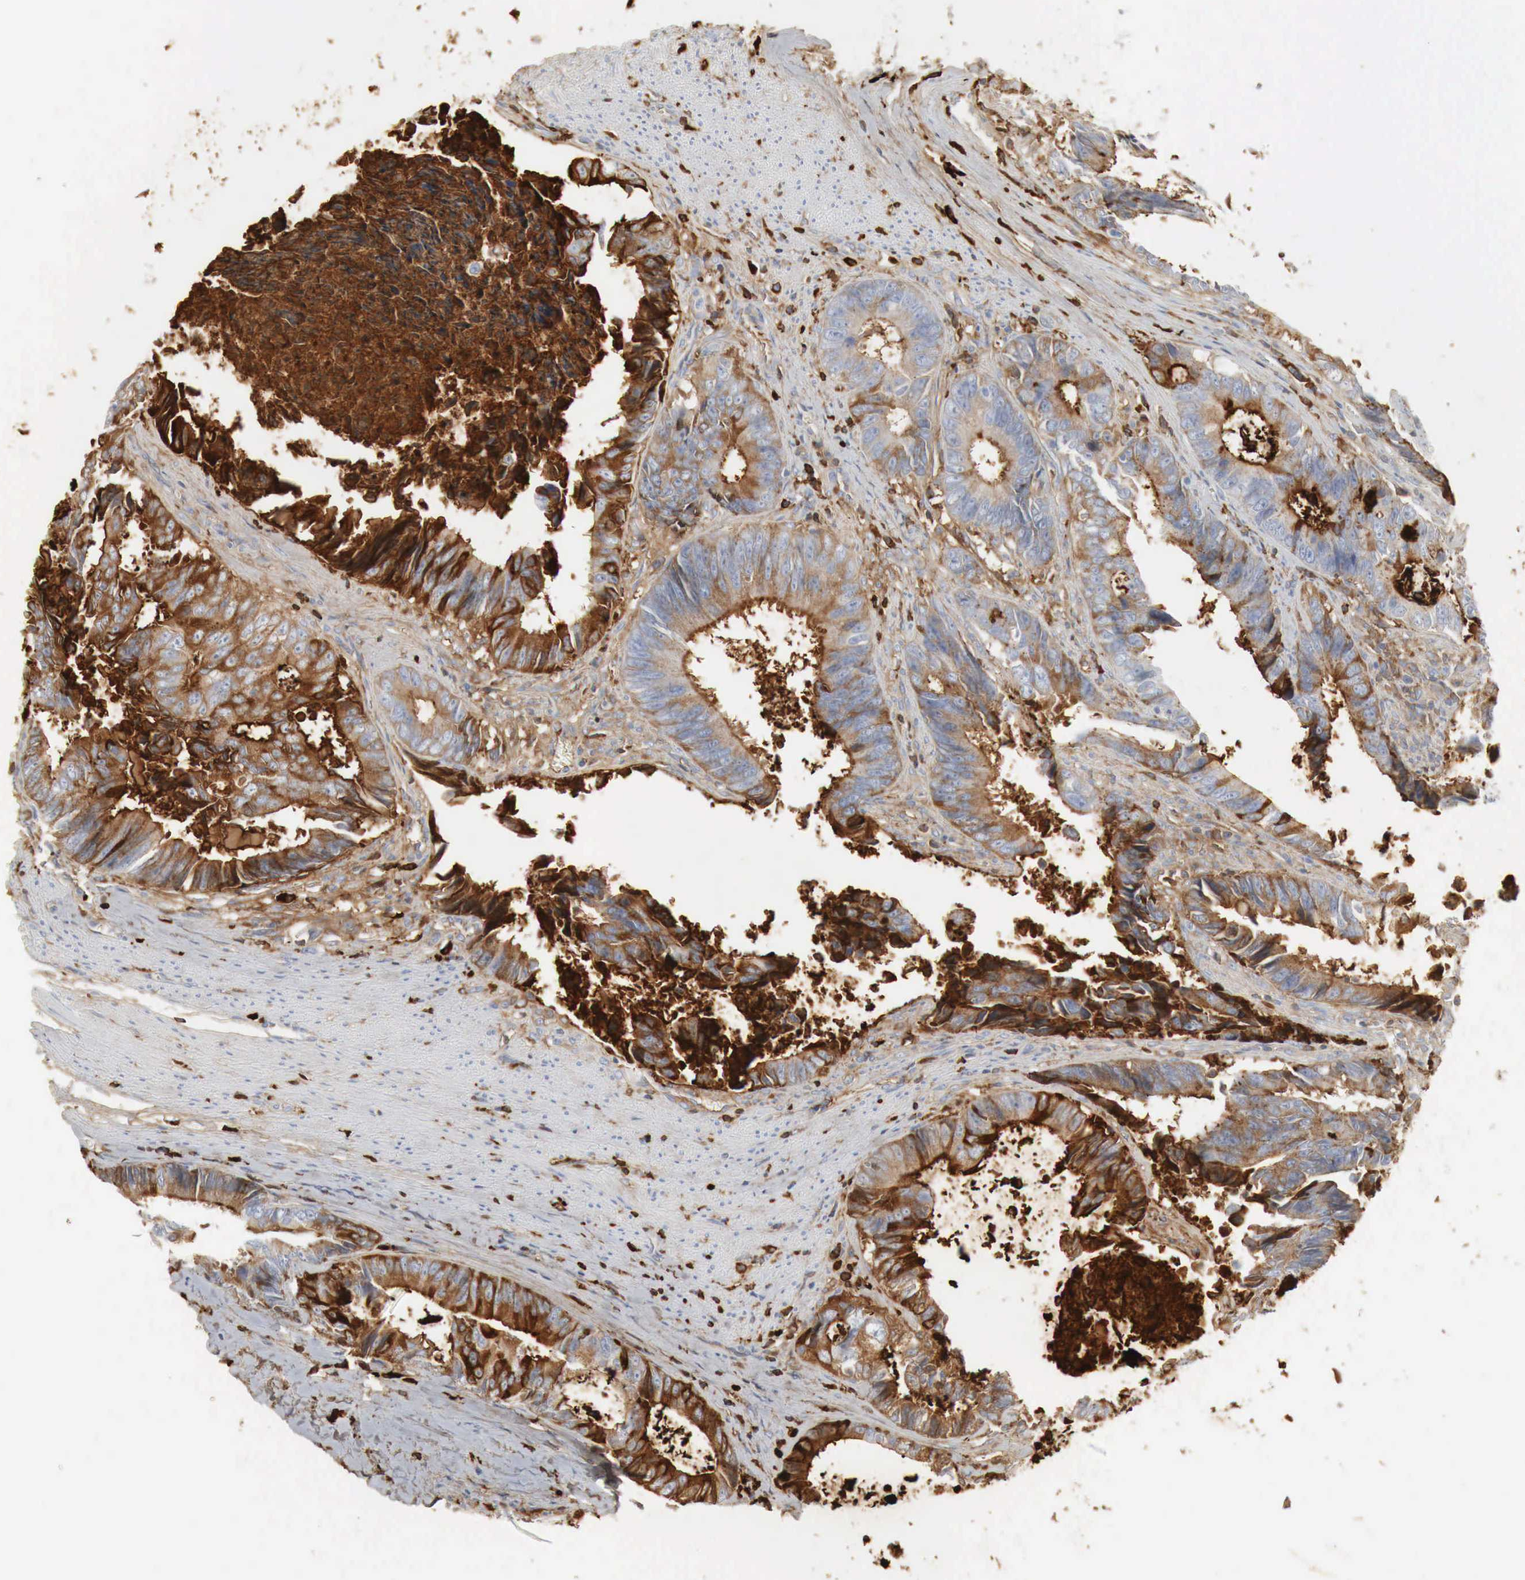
{"staining": {"intensity": "strong", "quantity": "25%-75%", "location": "cytoplasmic/membranous"}, "tissue": "colorectal cancer", "cell_type": "Tumor cells", "image_type": "cancer", "snomed": [{"axis": "morphology", "description": "Adenocarcinoma, NOS"}, {"axis": "topography", "description": "Rectum"}], "caption": "Protein staining of colorectal adenocarcinoma tissue reveals strong cytoplasmic/membranous staining in approximately 25%-75% of tumor cells.", "gene": "IGLC3", "patient": {"sex": "female", "age": 98}}